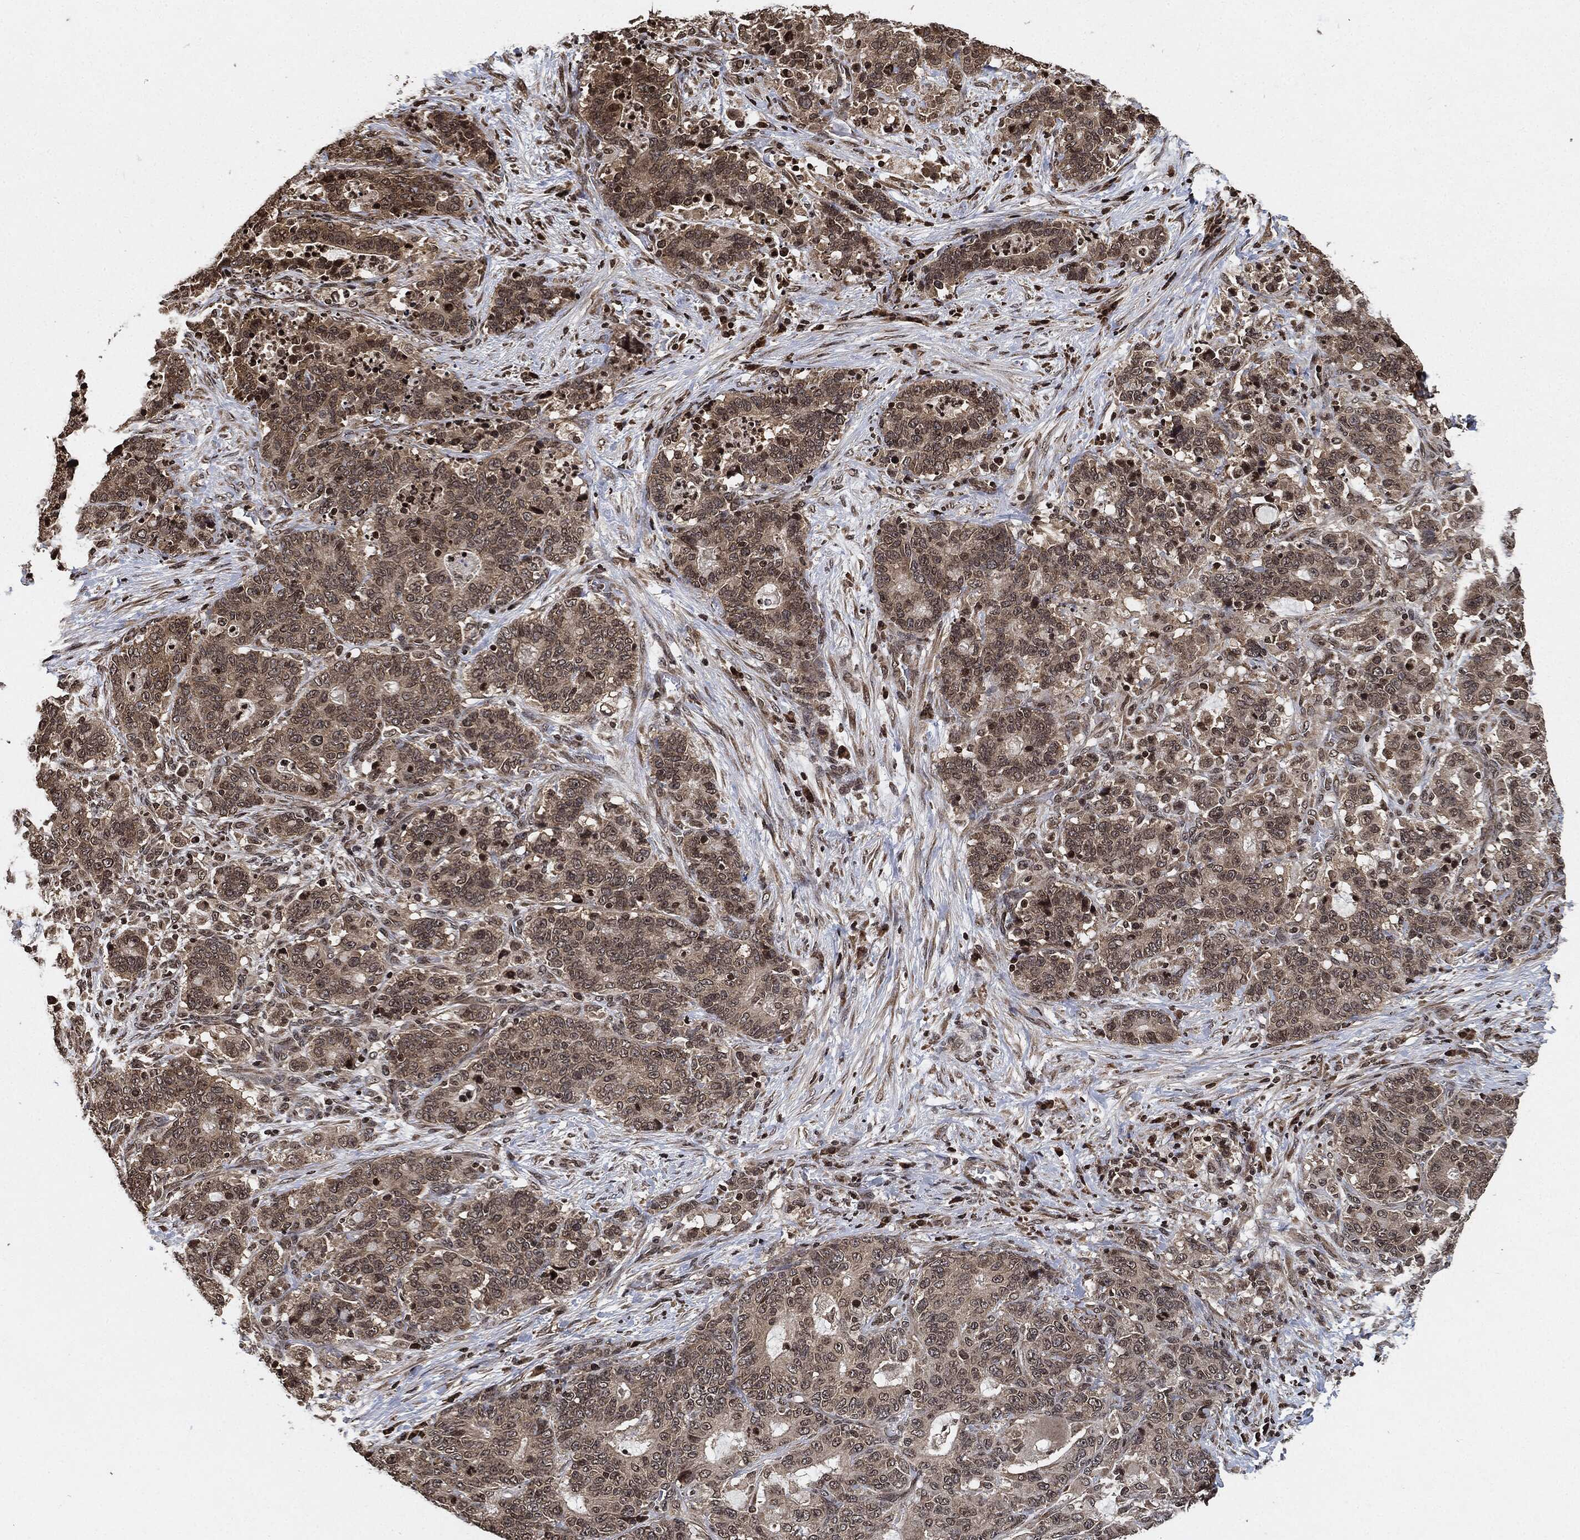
{"staining": {"intensity": "weak", "quantity": "25%-75%", "location": "cytoplasmic/membranous"}, "tissue": "stomach cancer", "cell_type": "Tumor cells", "image_type": "cancer", "snomed": [{"axis": "morphology", "description": "Normal tissue, NOS"}, {"axis": "morphology", "description": "Adenocarcinoma, NOS"}, {"axis": "topography", "description": "Stomach"}], "caption": "Stomach adenocarcinoma tissue demonstrates weak cytoplasmic/membranous expression in approximately 25%-75% of tumor cells, visualized by immunohistochemistry. The staining was performed using DAB (3,3'-diaminobenzidine), with brown indicating positive protein expression. Nuclei are stained blue with hematoxylin.", "gene": "PDK1", "patient": {"sex": "female", "age": 64}}